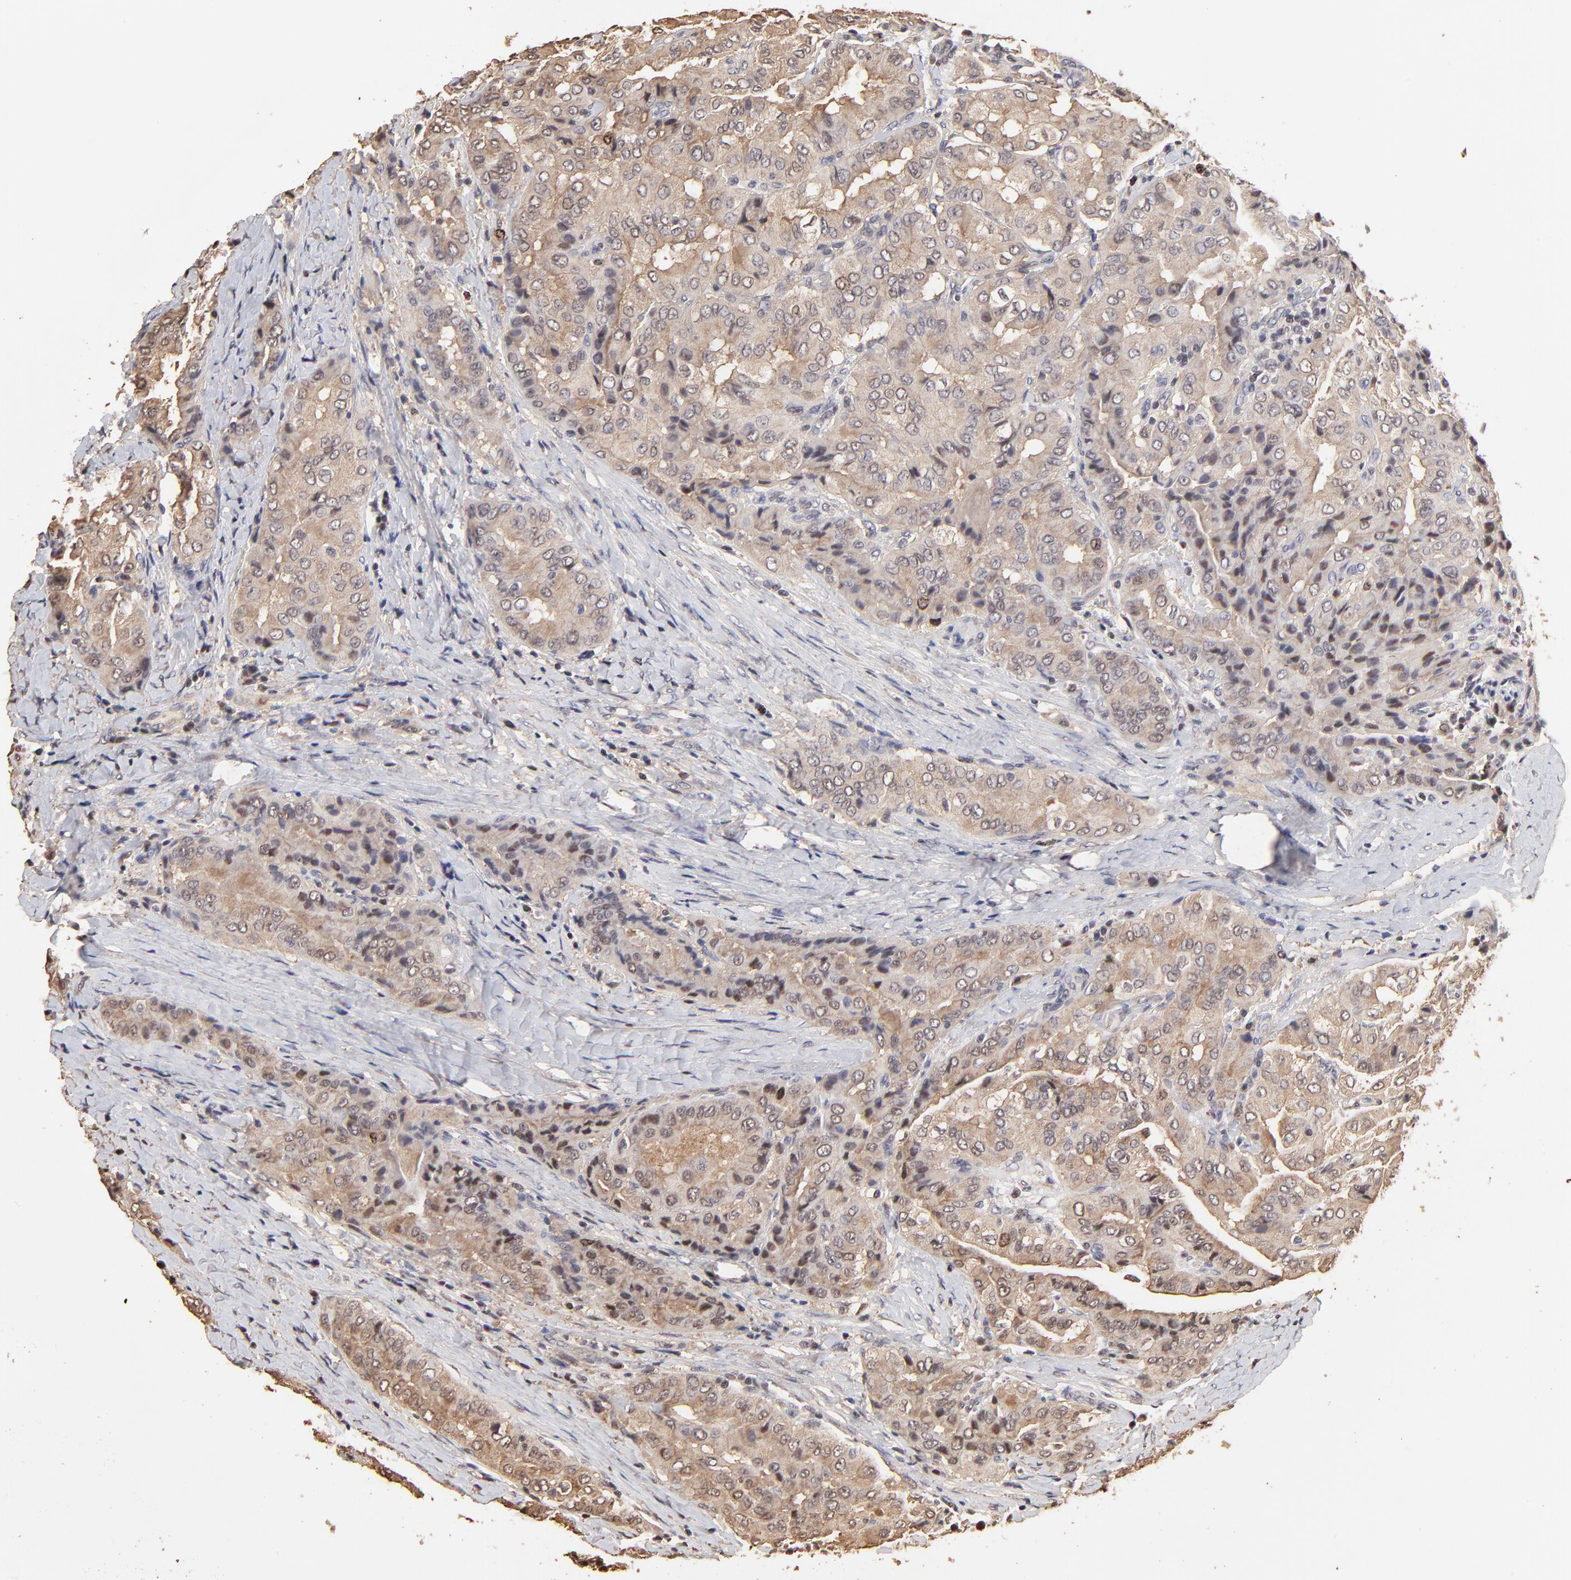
{"staining": {"intensity": "weak", "quantity": ">75%", "location": "cytoplasmic/membranous"}, "tissue": "thyroid cancer", "cell_type": "Tumor cells", "image_type": "cancer", "snomed": [{"axis": "morphology", "description": "Papillary adenocarcinoma, NOS"}, {"axis": "topography", "description": "Thyroid gland"}], "caption": "DAB (3,3'-diaminobenzidine) immunohistochemical staining of human papillary adenocarcinoma (thyroid) exhibits weak cytoplasmic/membranous protein staining in about >75% of tumor cells.", "gene": "BIRC5", "patient": {"sex": "female", "age": 71}}